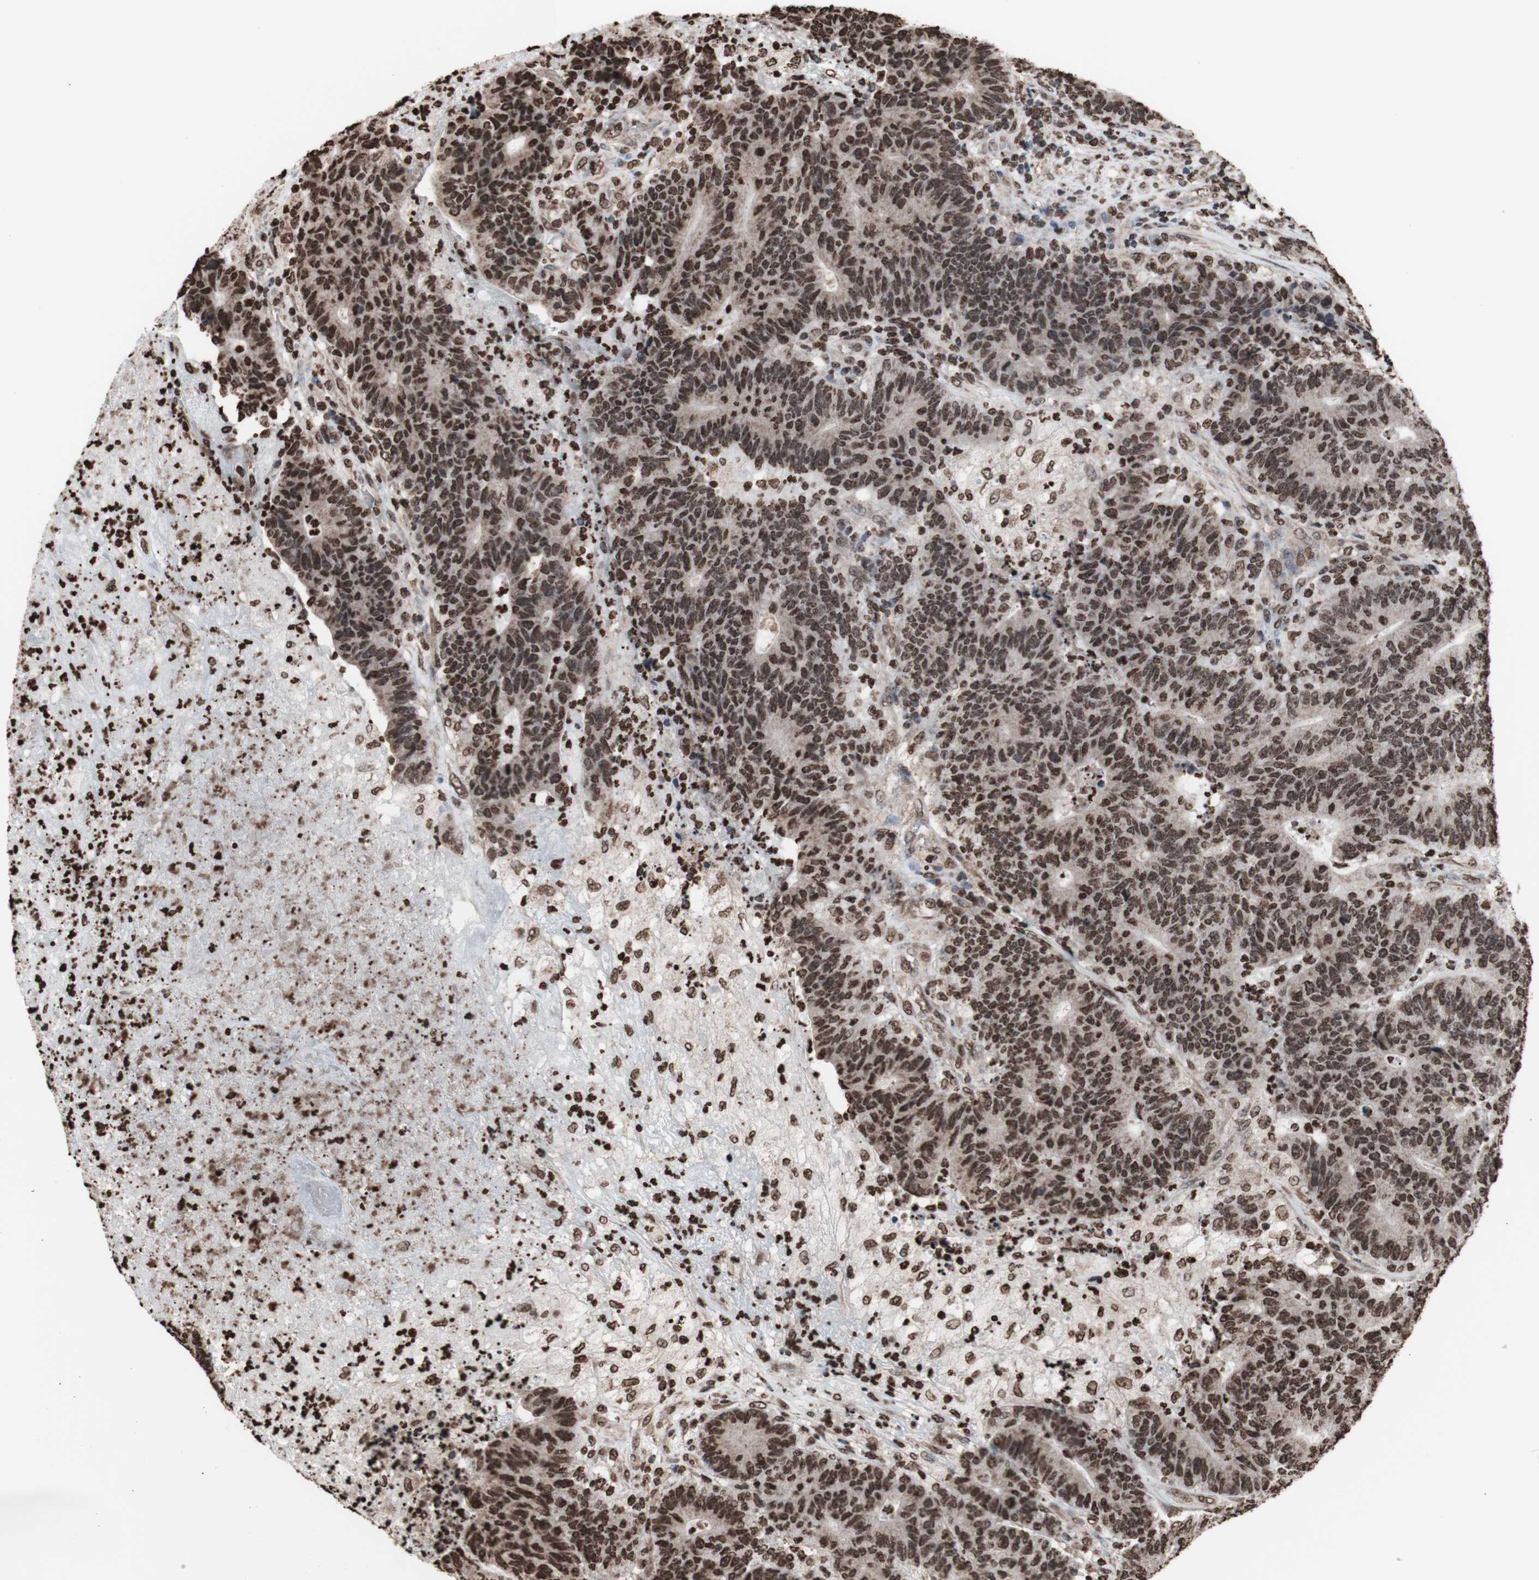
{"staining": {"intensity": "moderate", "quantity": ">75%", "location": "nuclear"}, "tissue": "colorectal cancer", "cell_type": "Tumor cells", "image_type": "cancer", "snomed": [{"axis": "morphology", "description": "Normal tissue, NOS"}, {"axis": "morphology", "description": "Adenocarcinoma, NOS"}, {"axis": "topography", "description": "Colon"}], "caption": "Human adenocarcinoma (colorectal) stained with a protein marker displays moderate staining in tumor cells.", "gene": "SNAI2", "patient": {"sex": "female", "age": 75}}